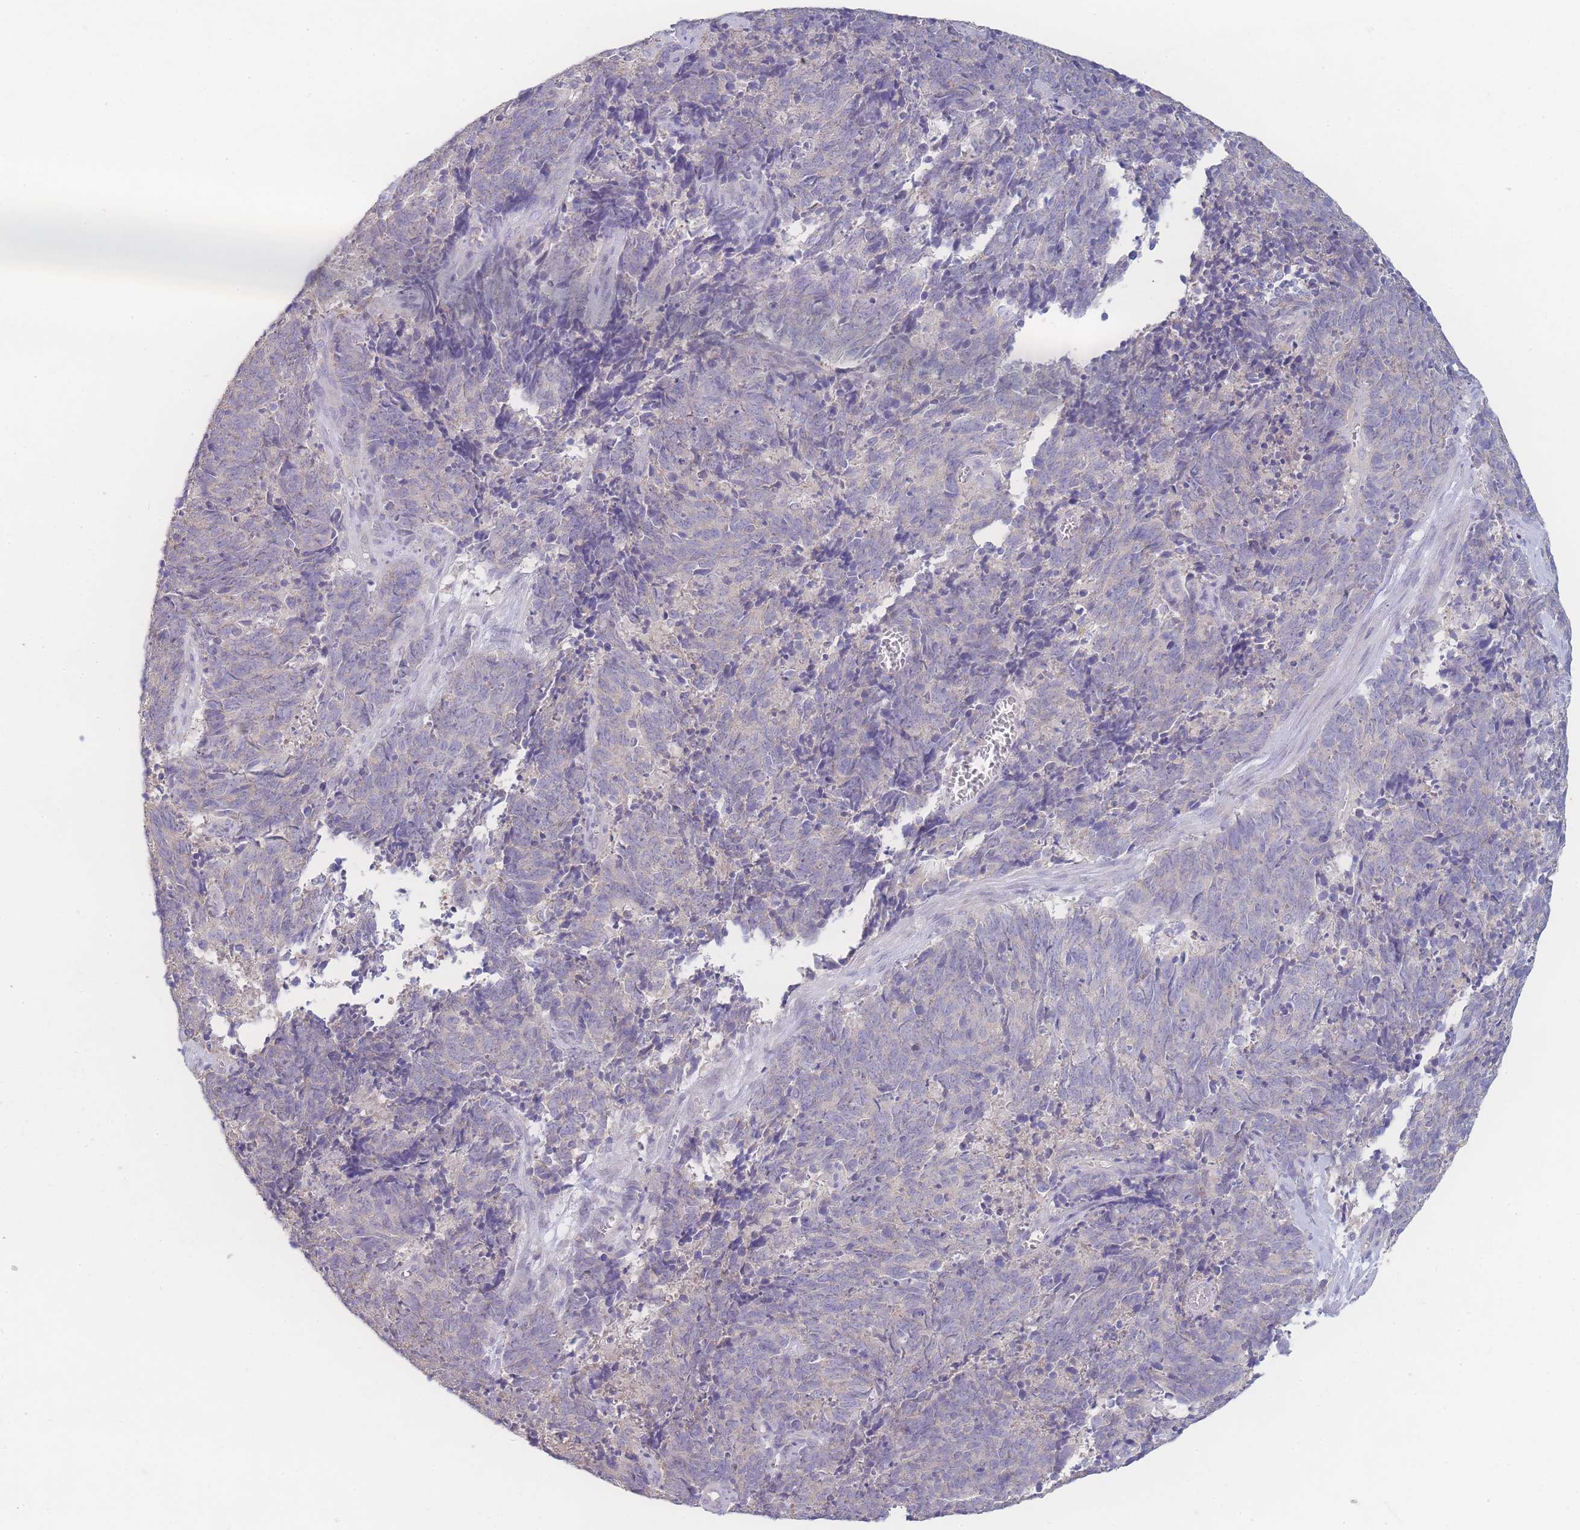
{"staining": {"intensity": "negative", "quantity": "none", "location": "none"}, "tissue": "cervical cancer", "cell_type": "Tumor cells", "image_type": "cancer", "snomed": [{"axis": "morphology", "description": "Squamous cell carcinoma, NOS"}, {"axis": "topography", "description": "Cervix"}], "caption": "High power microscopy histopathology image of an immunohistochemistry histopathology image of squamous cell carcinoma (cervical), revealing no significant positivity in tumor cells.", "gene": "GIPR", "patient": {"sex": "female", "age": 29}}